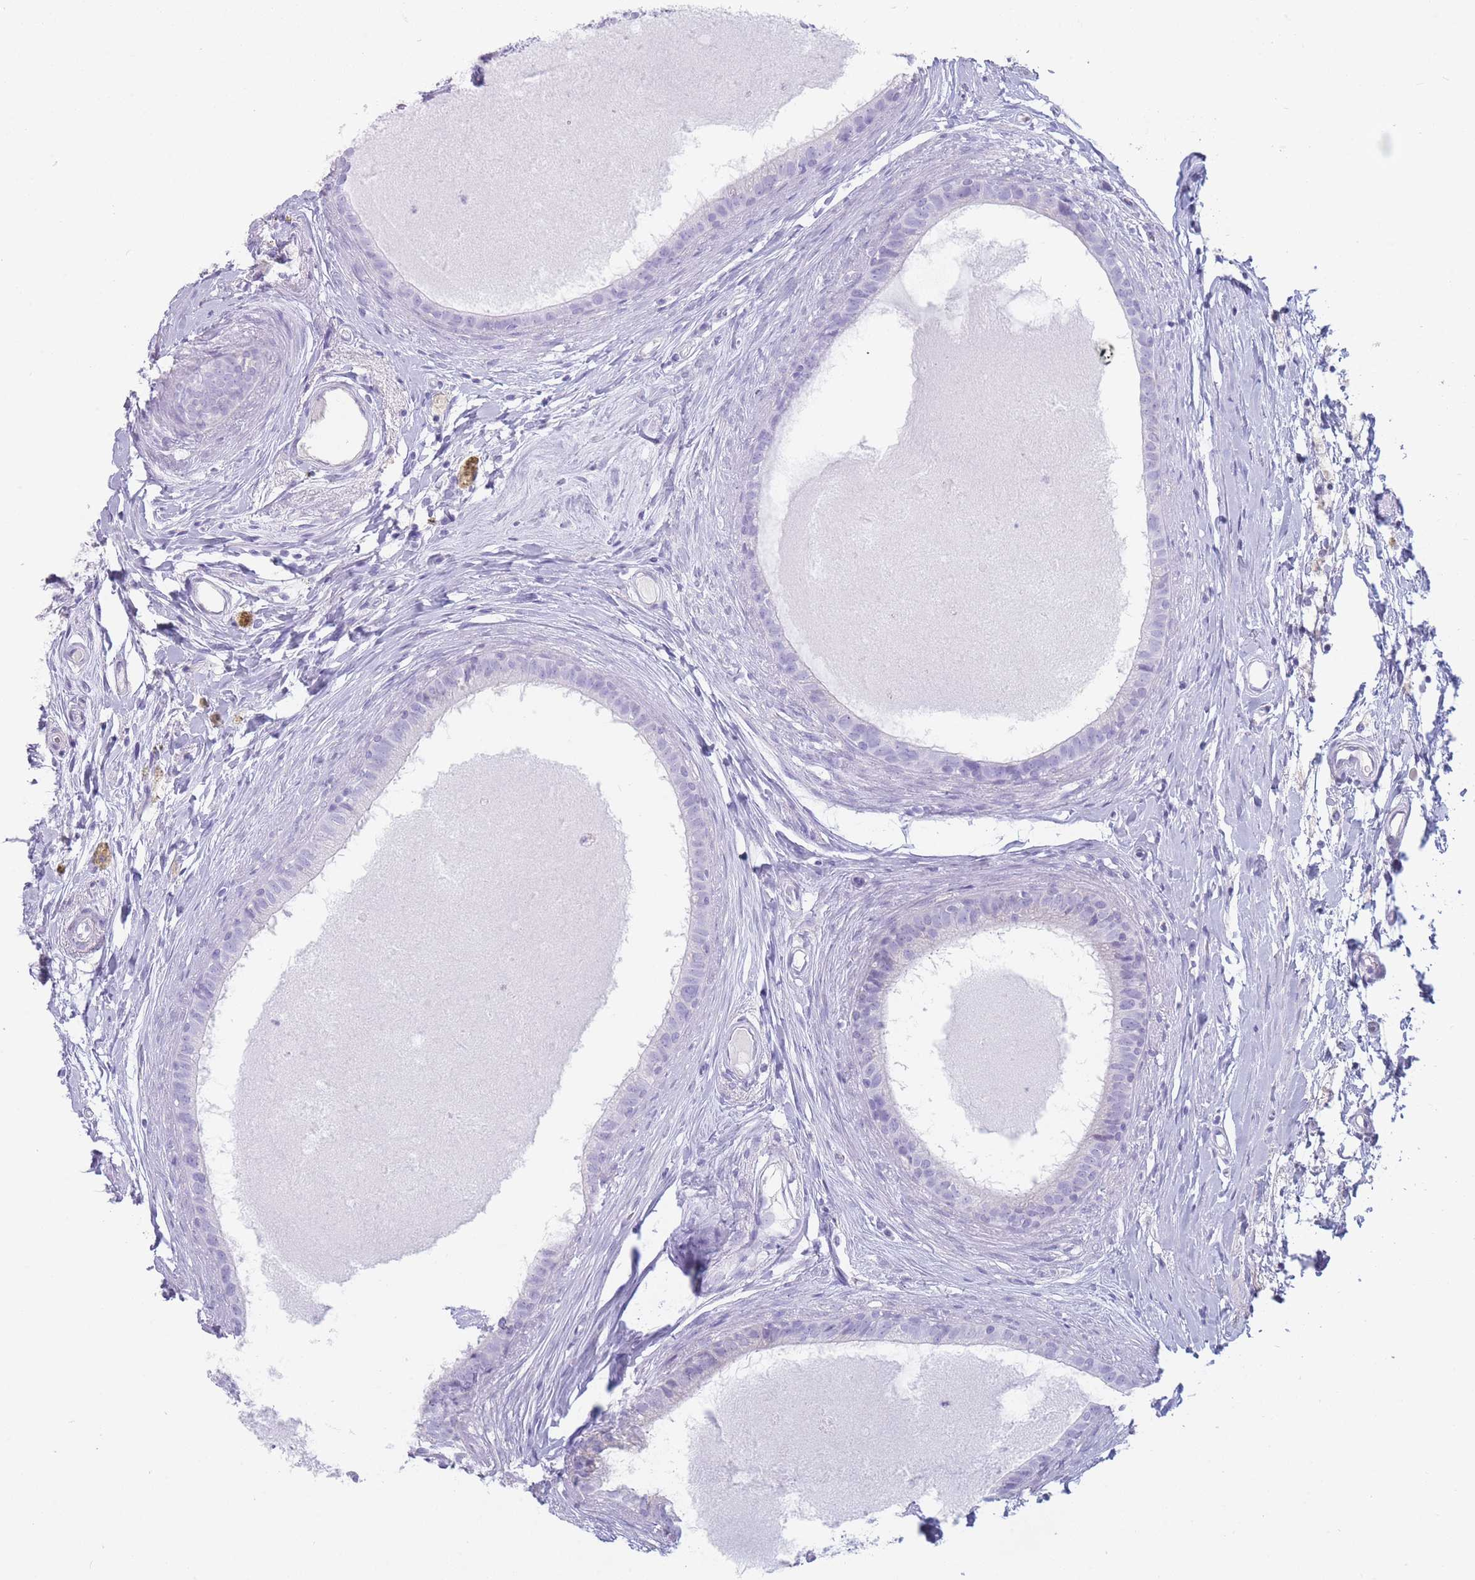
{"staining": {"intensity": "negative", "quantity": "none", "location": "none"}, "tissue": "epididymis", "cell_type": "Glandular cells", "image_type": "normal", "snomed": [{"axis": "morphology", "description": "Normal tissue, NOS"}, {"axis": "topography", "description": "Epididymis"}], "caption": "Benign epididymis was stained to show a protein in brown. There is no significant expression in glandular cells. Brightfield microscopy of immunohistochemistry (IHC) stained with DAB (brown) and hematoxylin (blue), captured at high magnification.", "gene": "GPR12", "patient": {"sex": "male", "age": 80}}